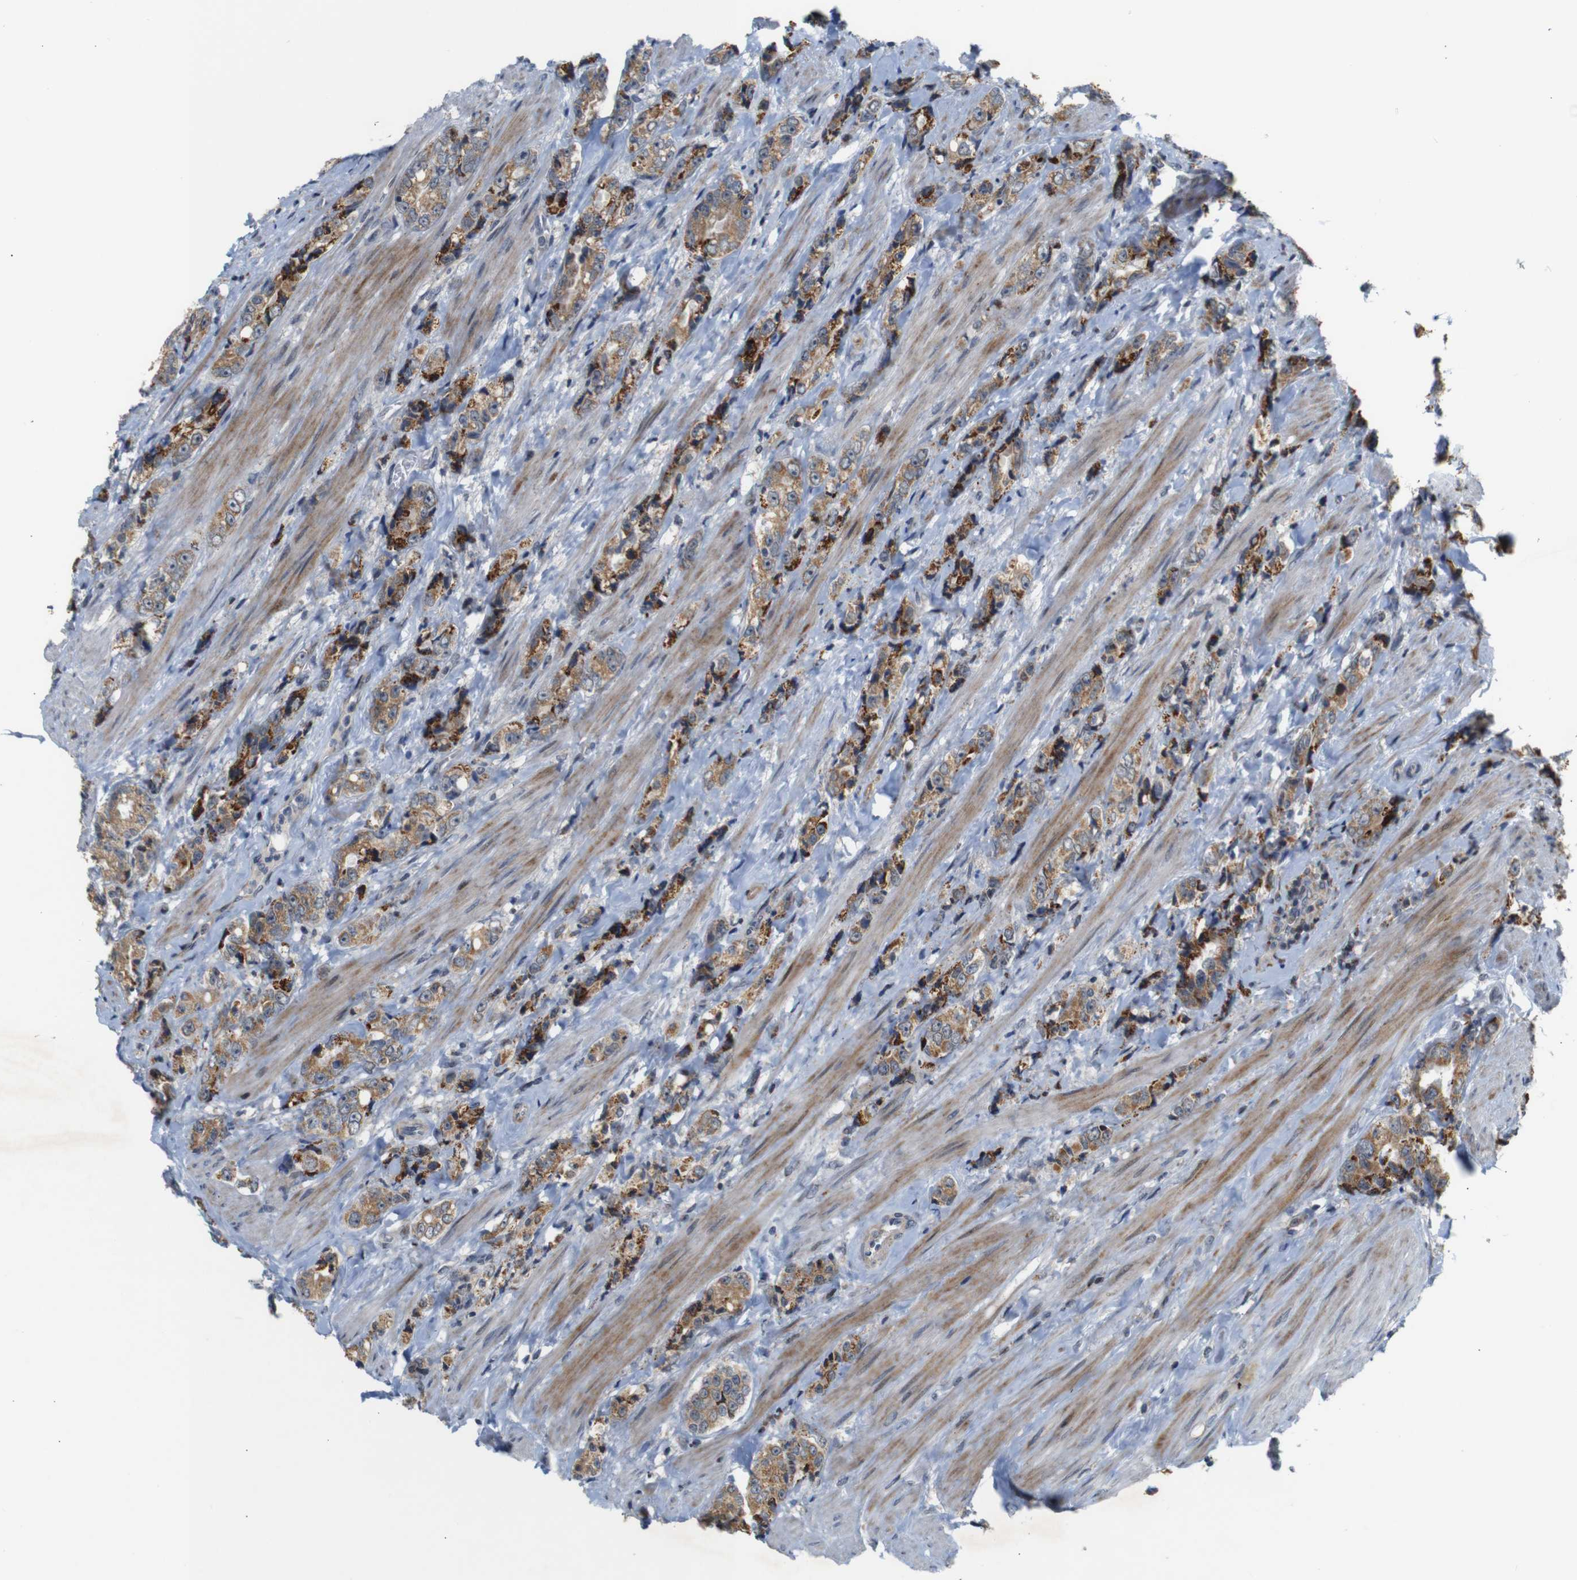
{"staining": {"intensity": "strong", "quantity": ">75%", "location": "cytoplasmic/membranous"}, "tissue": "prostate cancer", "cell_type": "Tumor cells", "image_type": "cancer", "snomed": [{"axis": "morphology", "description": "Adenocarcinoma, High grade"}, {"axis": "topography", "description": "Prostate"}], "caption": "The immunohistochemical stain shows strong cytoplasmic/membranous expression in tumor cells of adenocarcinoma (high-grade) (prostate) tissue.", "gene": "ATP7B", "patient": {"sex": "male", "age": 61}}